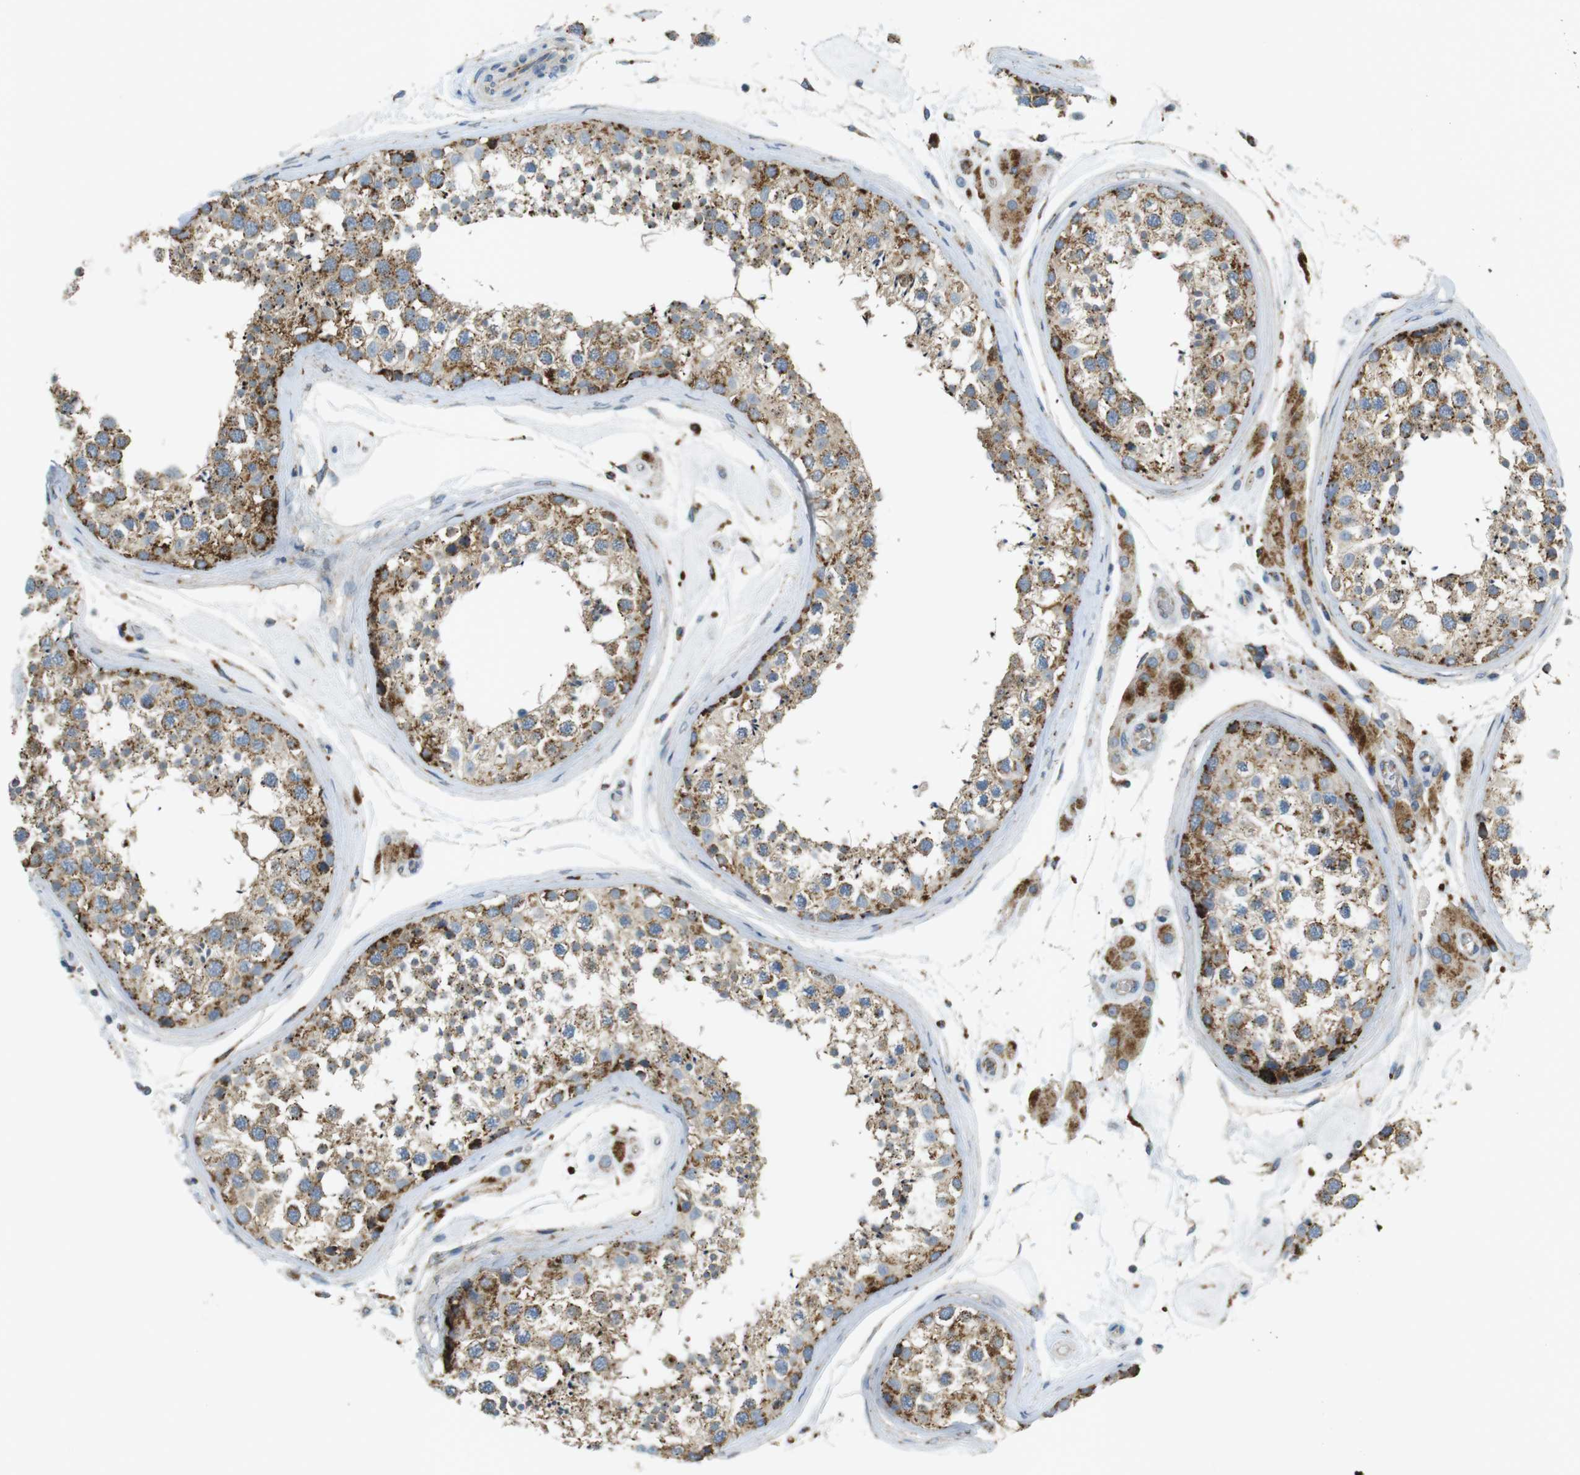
{"staining": {"intensity": "moderate", "quantity": ">75%", "location": "cytoplasmic/membranous"}, "tissue": "testis", "cell_type": "Cells in seminiferous ducts", "image_type": "normal", "snomed": [{"axis": "morphology", "description": "Normal tissue, NOS"}, {"axis": "topography", "description": "Testis"}], "caption": "Testis stained with a brown dye reveals moderate cytoplasmic/membranous positive positivity in approximately >75% of cells in seminiferous ducts.", "gene": "LAMP1", "patient": {"sex": "male", "age": 46}}